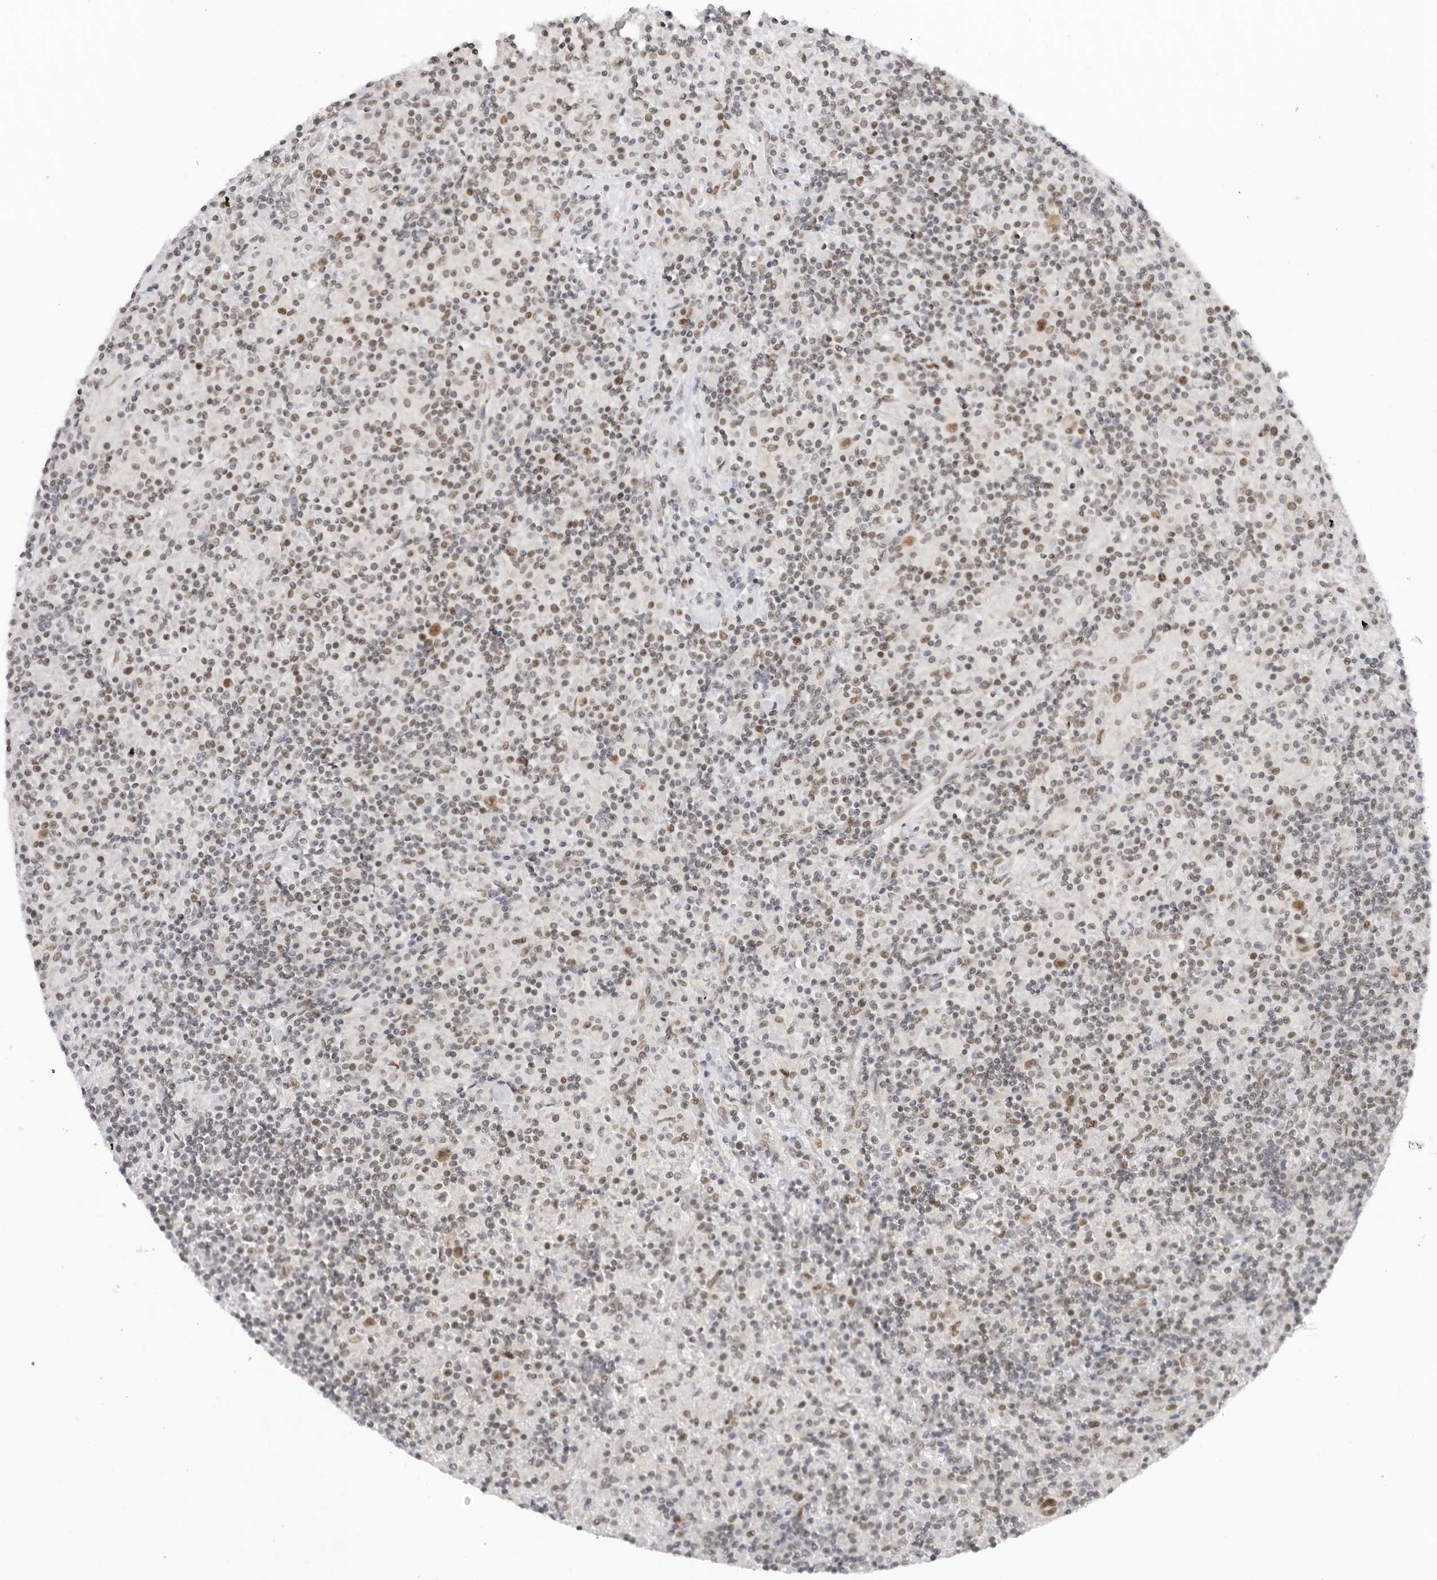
{"staining": {"intensity": "weak", "quantity": ">75%", "location": "nuclear"}, "tissue": "lymphoma", "cell_type": "Tumor cells", "image_type": "cancer", "snomed": [{"axis": "morphology", "description": "Hodgkin's disease, NOS"}, {"axis": "topography", "description": "Lymph node"}], "caption": "High-power microscopy captured an IHC photomicrograph of lymphoma, revealing weak nuclear staining in approximately >75% of tumor cells.", "gene": "FOXK2", "patient": {"sex": "male", "age": 70}}